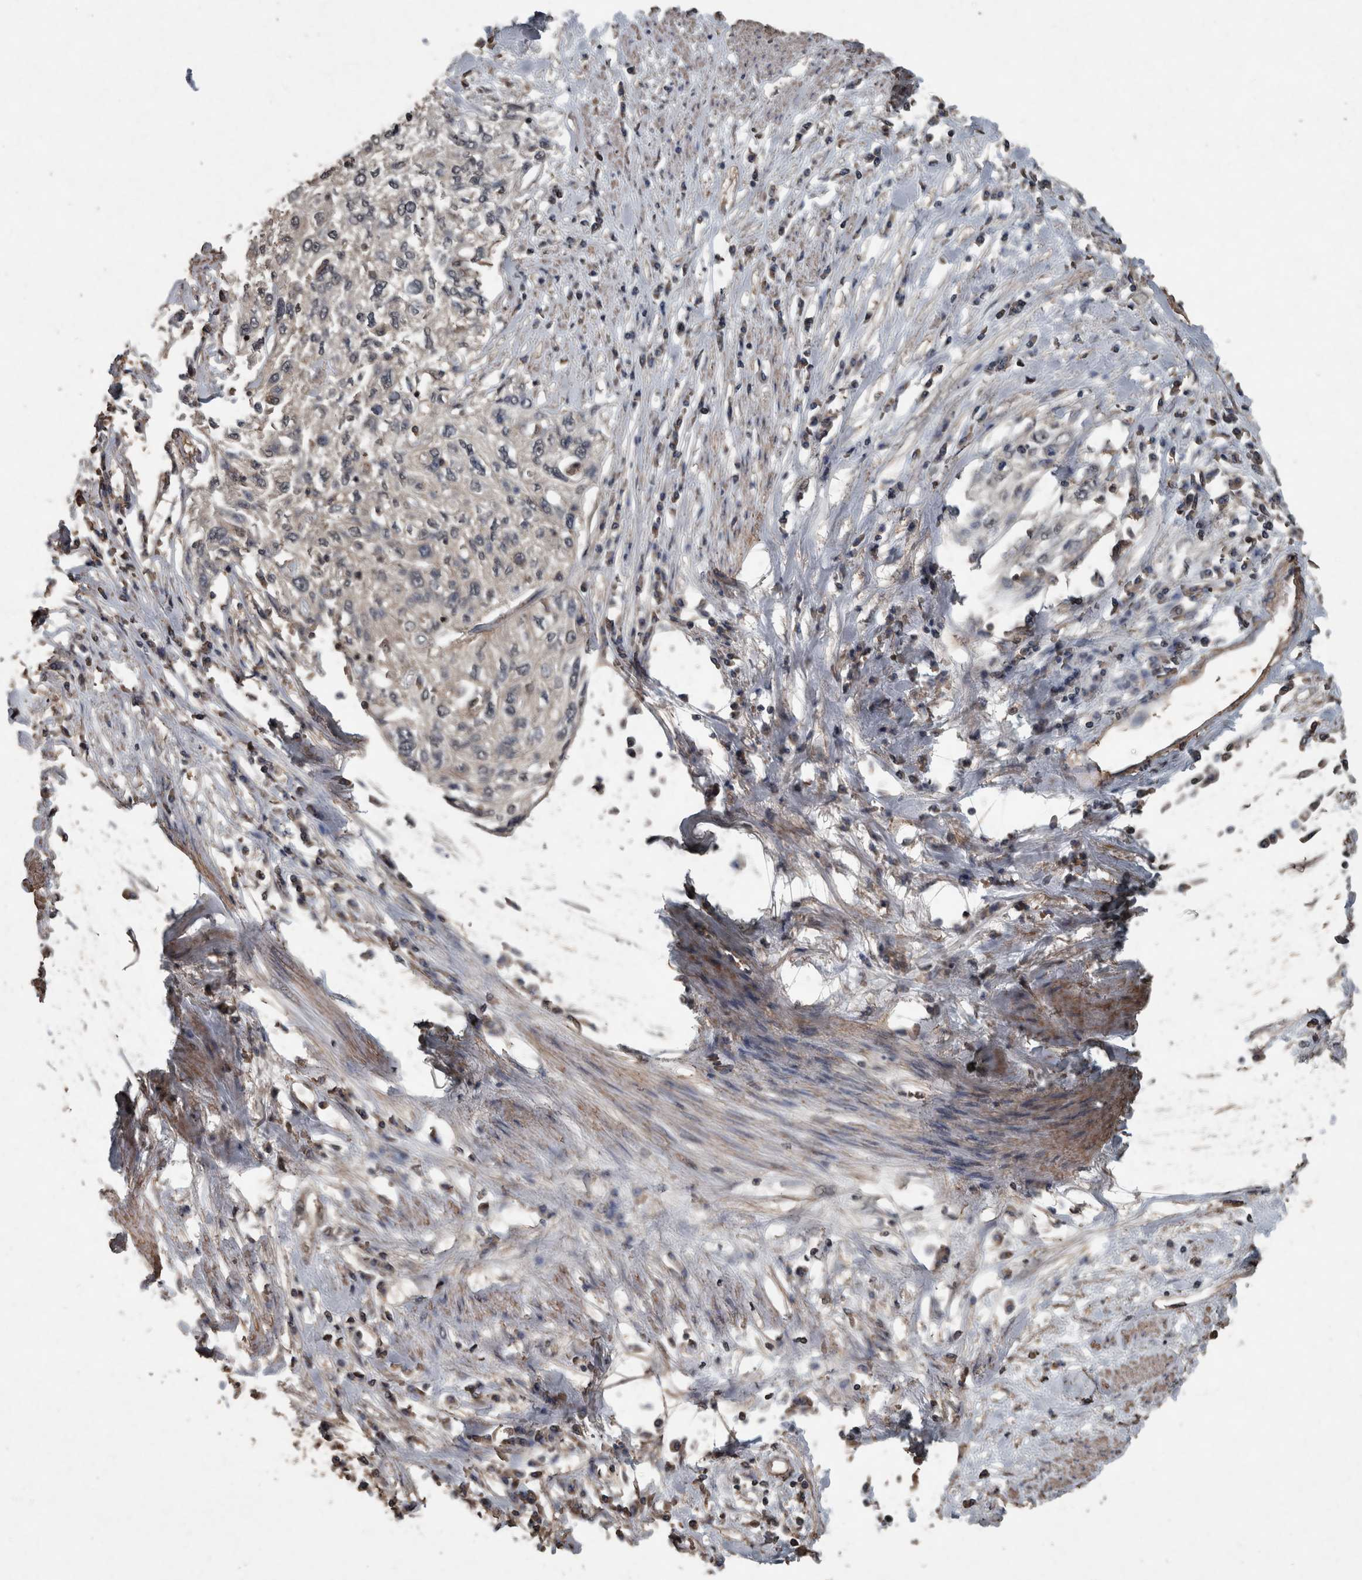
{"staining": {"intensity": "negative", "quantity": "none", "location": "none"}, "tissue": "cervical cancer", "cell_type": "Tumor cells", "image_type": "cancer", "snomed": [{"axis": "morphology", "description": "Squamous cell carcinoma, NOS"}, {"axis": "topography", "description": "Cervix"}], "caption": "DAB immunohistochemical staining of cervical squamous cell carcinoma shows no significant staining in tumor cells.", "gene": "FGFRL1", "patient": {"sex": "female", "age": 57}}